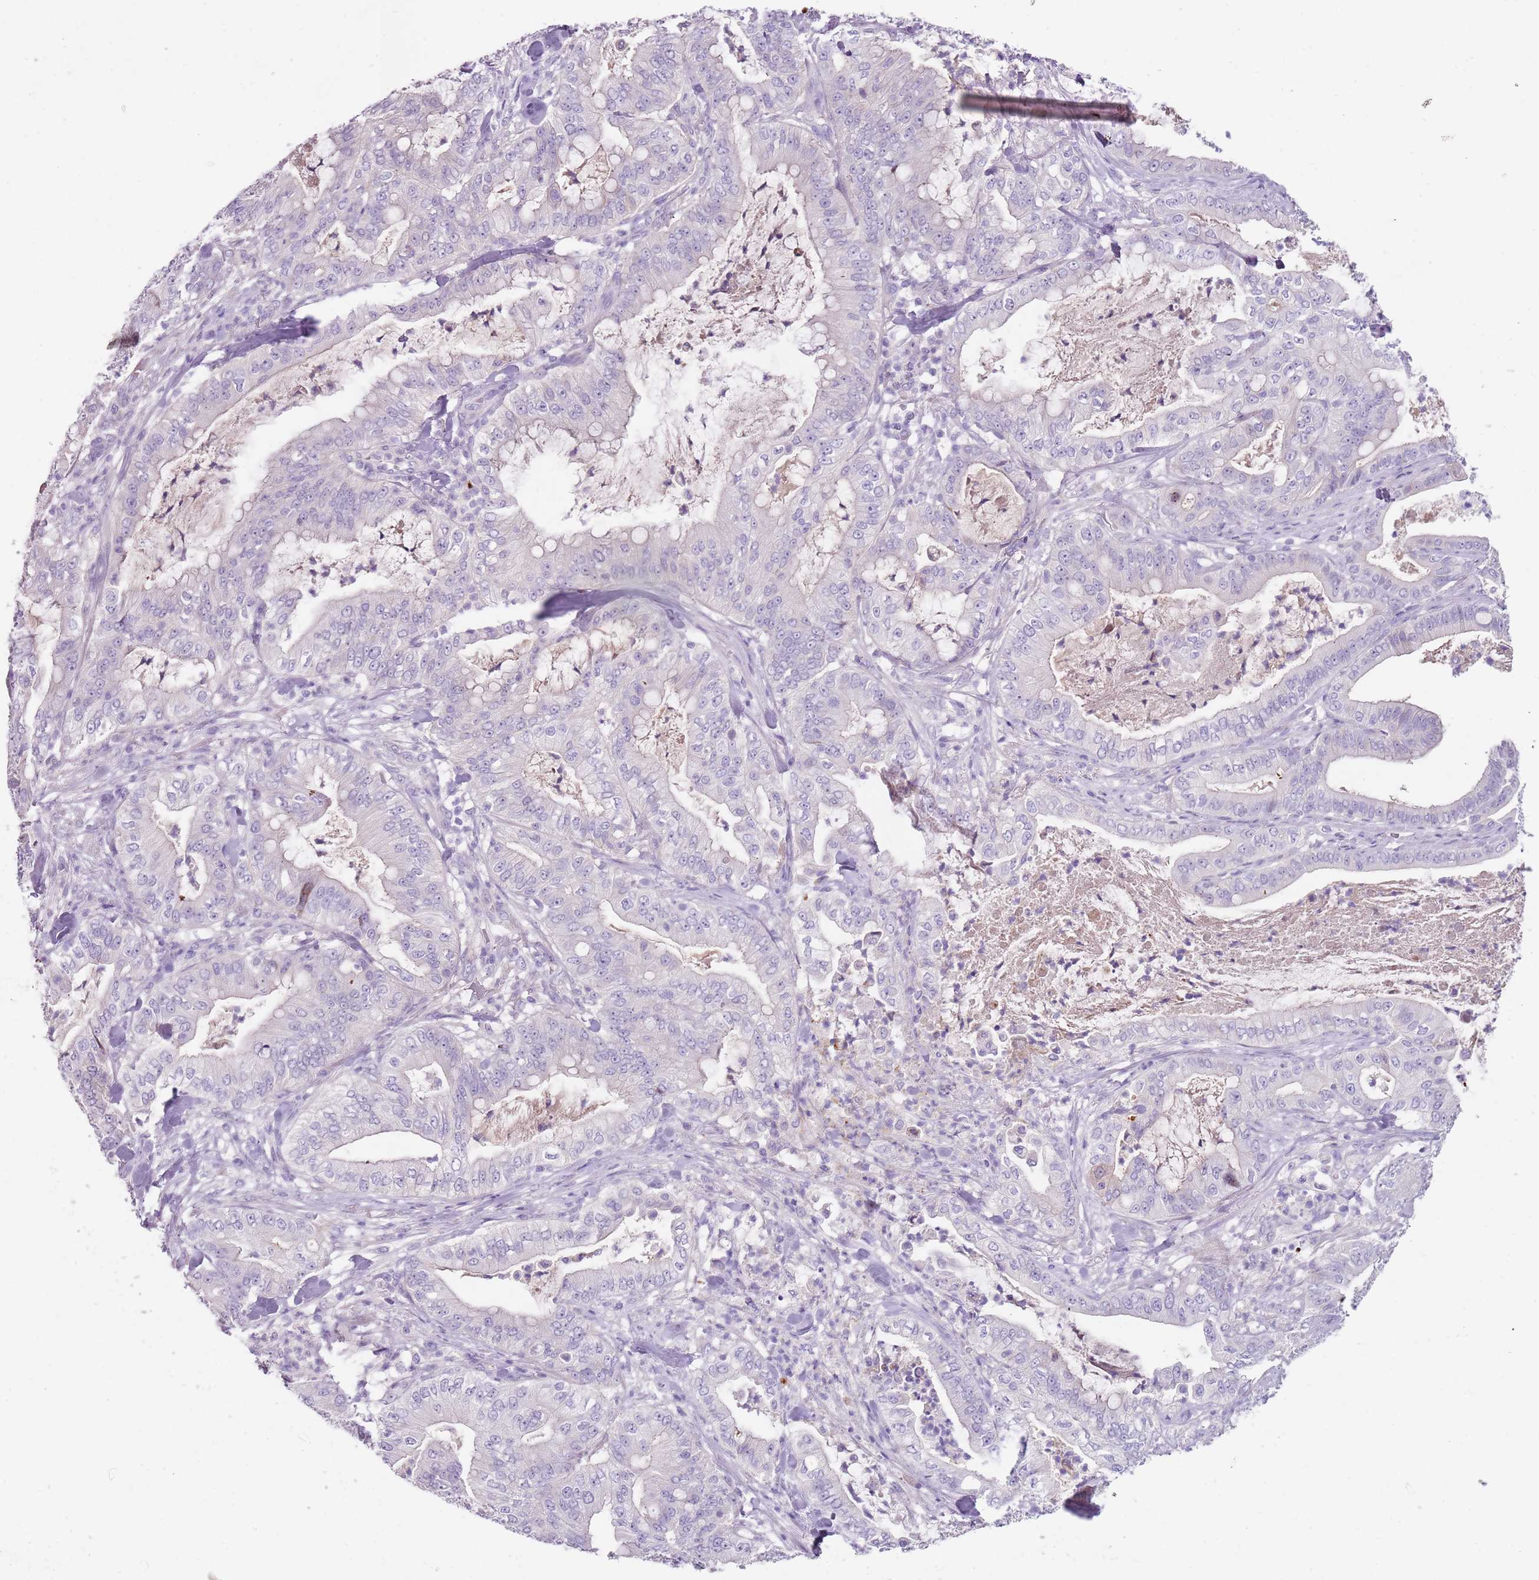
{"staining": {"intensity": "negative", "quantity": "none", "location": "none"}, "tissue": "pancreatic cancer", "cell_type": "Tumor cells", "image_type": "cancer", "snomed": [{"axis": "morphology", "description": "Adenocarcinoma, NOS"}, {"axis": "topography", "description": "Pancreas"}], "caption": "Histopathology image shows no protein positivity in tumor cells of pancreatic cancer tissue.", "gene": "C2CD3", "patient": {"sex": "male", "age": 71}}